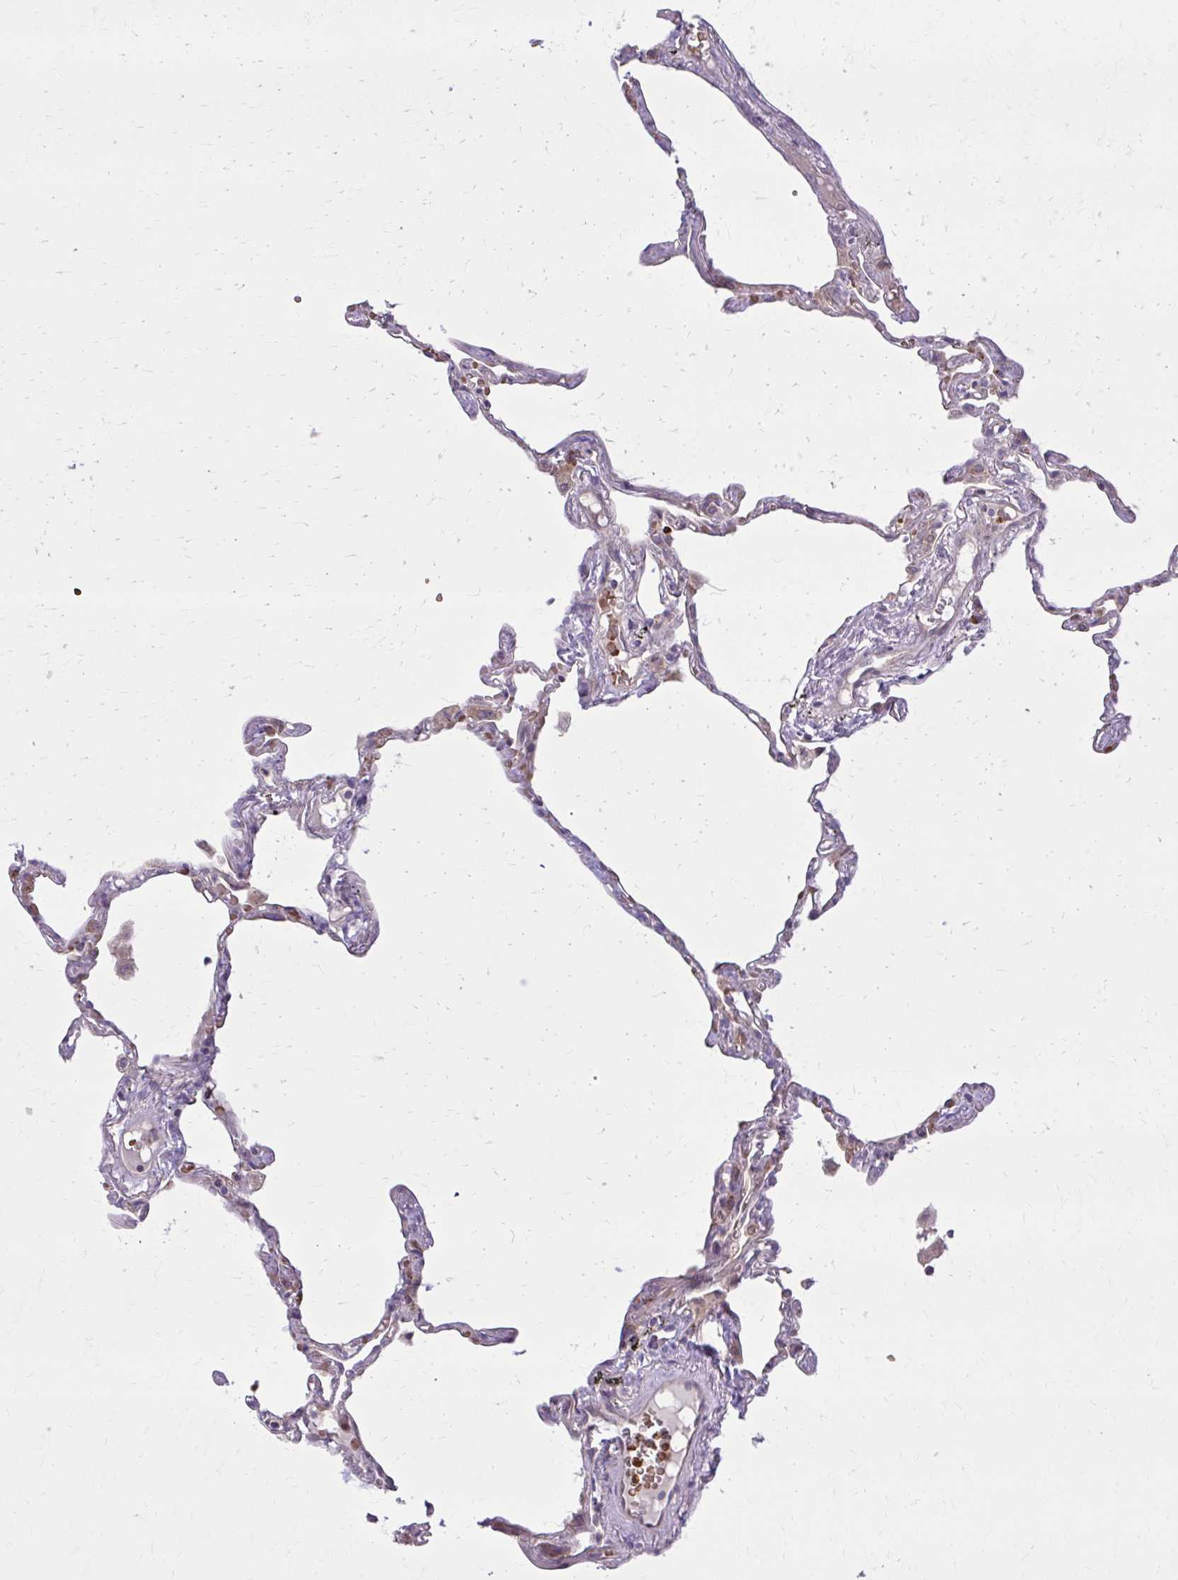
{"staining": {"intensity": "moderate", "quantity": "25%-75%", "location": "cytoplasmic/membranous"}, "tissue": "lung", "cell_type": "Alveolar cells", "image_type": "normal", "snomed": [{"axis": "morphology", "description": "Normal tissue, NOS"}, {"axis": "topography", "description": "Lung"}], "caption": "Immunohistochemical staining of normal lung displays moderate cytoplasmic/membranous protein expression in approximately 25%-75% of alveolar cells. (DAB (3,3'-diaminobenzidine) = brown stain, brightfield microscopy at high magnification).", "gene": "SNF8", "patient": {"sex": "female", "age": 67}}